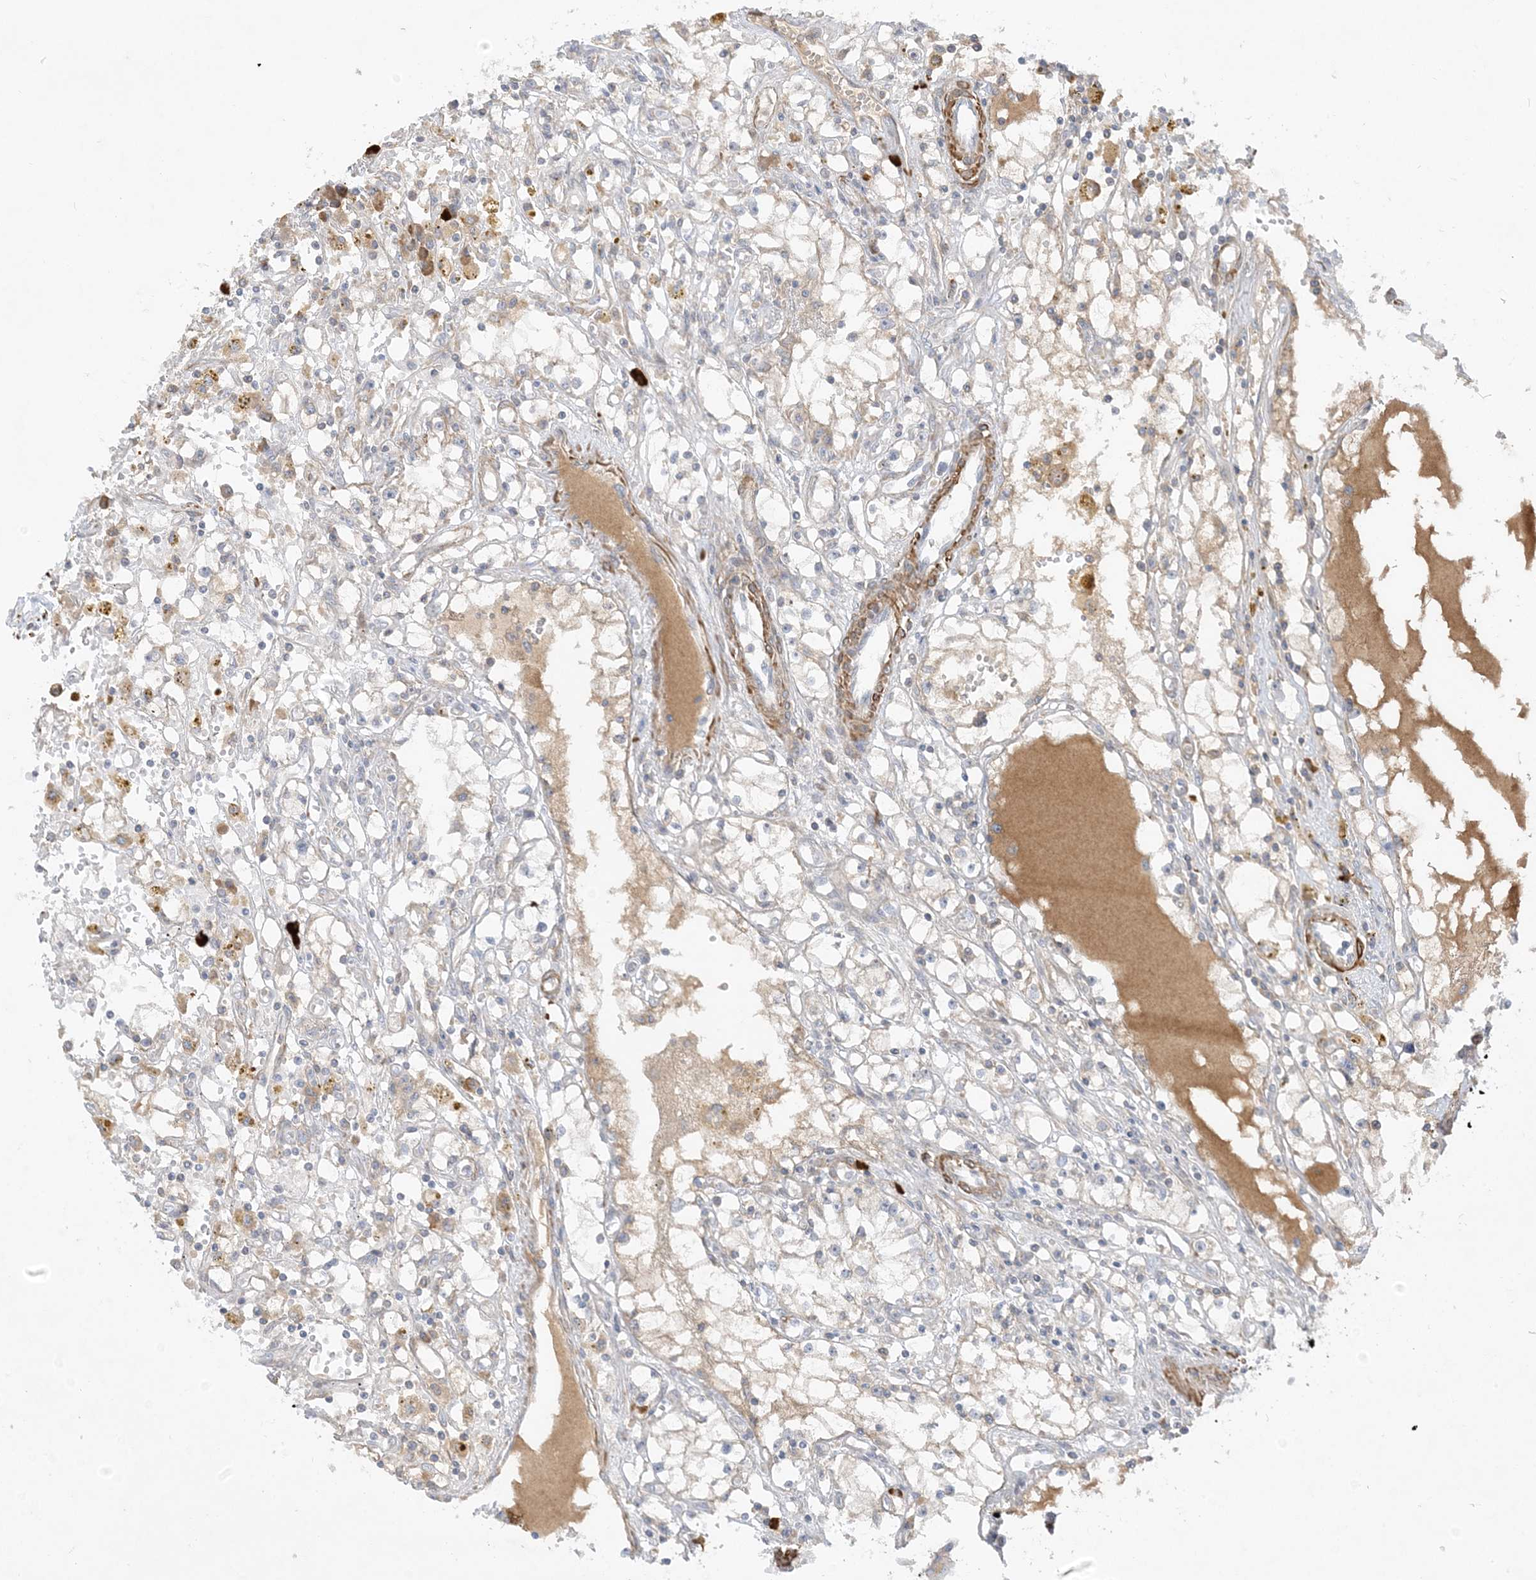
{"staining": {"intensity": "negative", "quantity": "none", "location": "none"}, "tissue": "renal cancer", "cell_type": "Tumor cells", "image_type": "cancer", "snomed": [{"axis": "morphology", "description": "Adenocarcinoma, NOS"}, {"axis": "topography", "description": "Kidney"}], "caption": "Tumor cells show no significant protein expression in renal adenocarcinoma. Nuclei are stained in blue.", "gene": "THADA", "patient": {"sex": "male", "age": 56}}